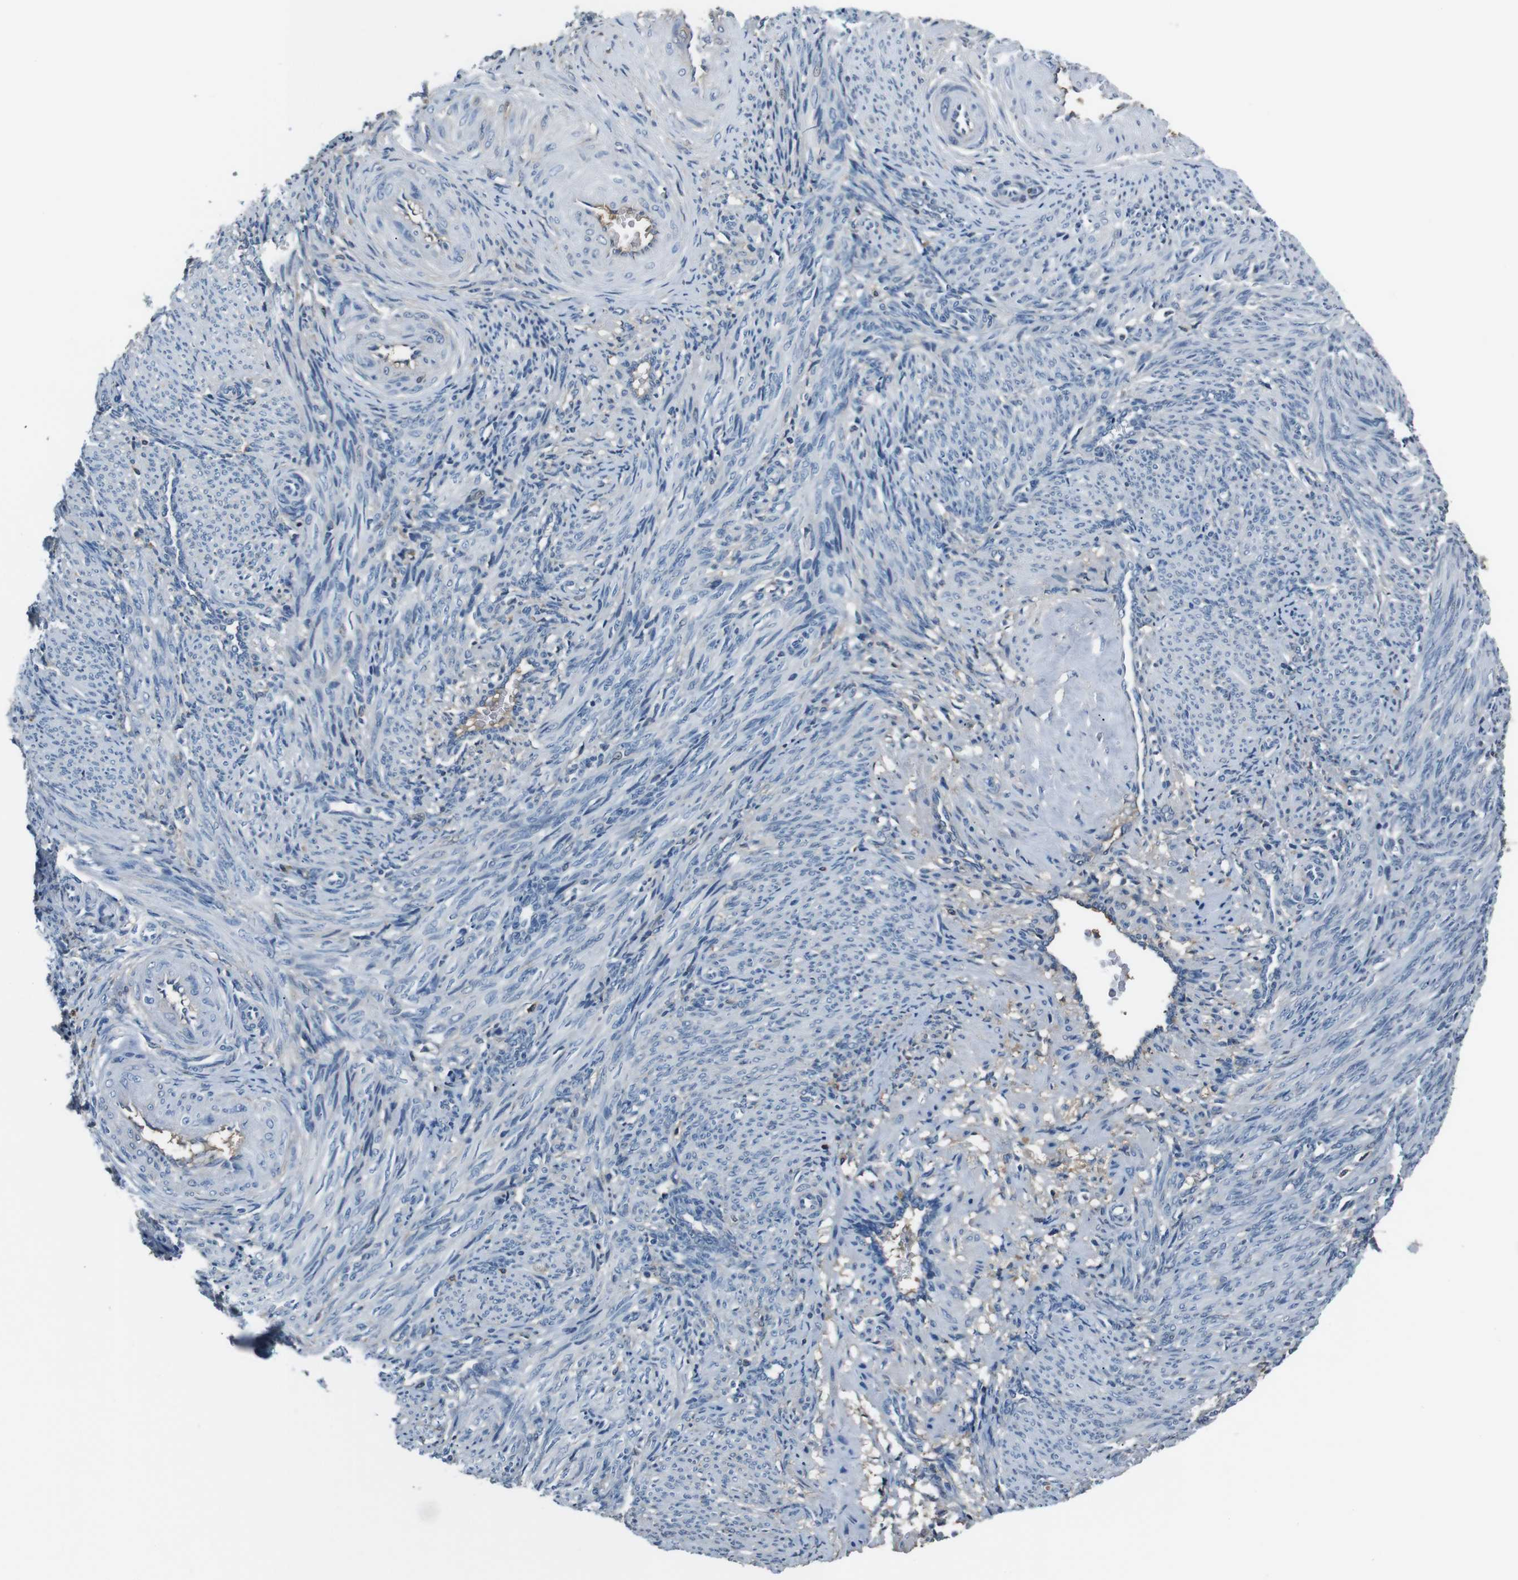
{"staining": {"intensity": "negative", "quantity": "none", "location": "none"}, "tissue": "smooth muscle", "cell_type": "Smooth muscle cells", "image_type": "normal", "snomed": [{"axis": "morphology", "description": "Normal tissue, NOS"}, {"axis": "topography", "description": "Endometrium"}], "caption": "This image is of benign smooth muscle stained with IHC to label a protein in brown with the nuclei are counter-stained blue. There is no positivity in smooth muscle cells.", "gene": "LEP", "patient": {"sex": "female", "age": 33}}